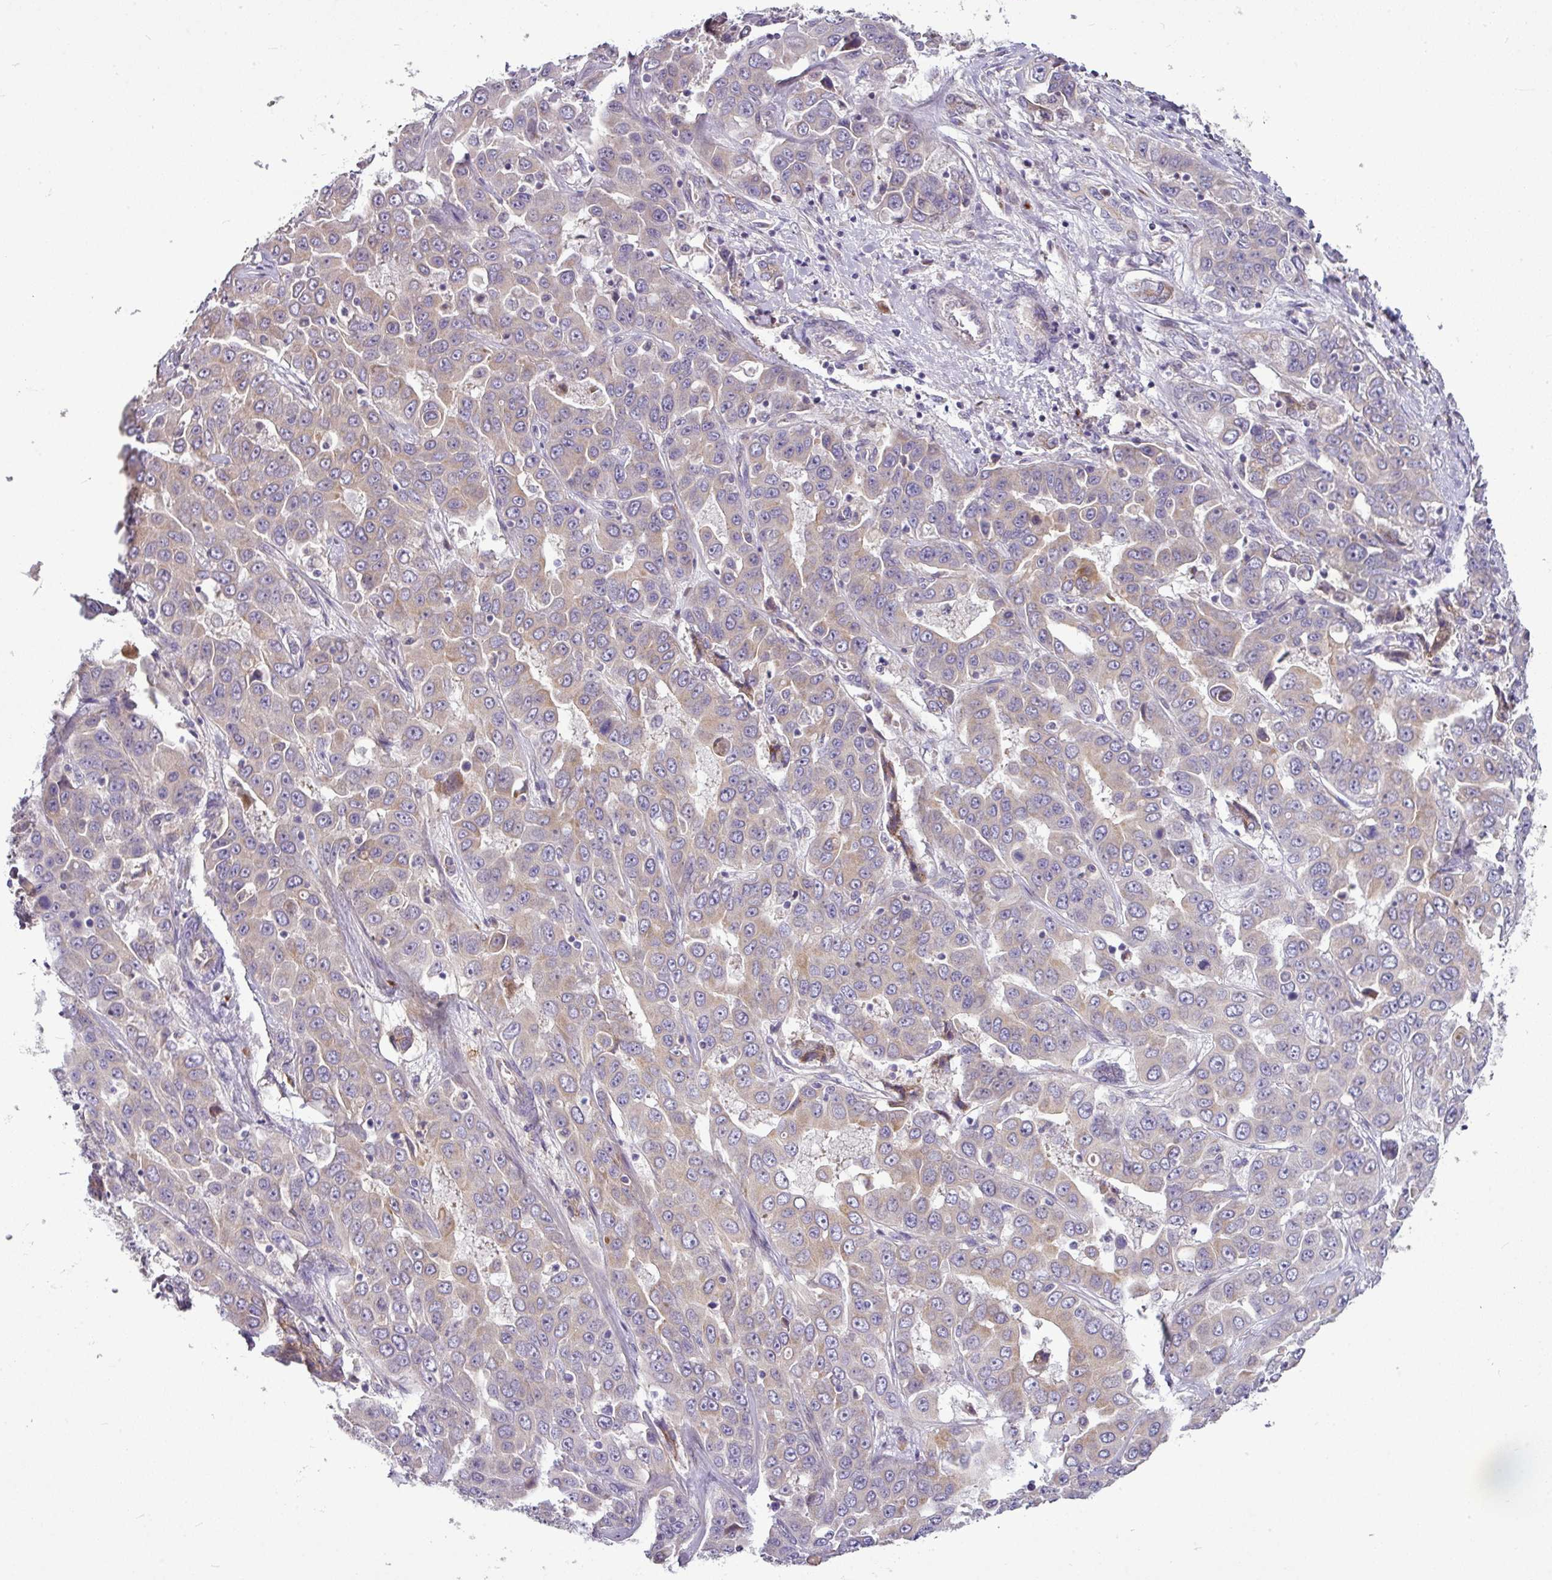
{"staining": {"intensity": "weak", "quantity": "25%-75%", "location": "cytoplasmic/membranous"}, "tissue": "liver cancer", "cell_type": "Tumor cells", "image_type": "cancer", "snomed": [{"axis": "morphology", "description": "Cholangiocarcinoma"}, {"axis": "topography", "description": "Liver"}], "caption": "Weak cytoplasmic/membranous expression for a protein is identified in approximately 25%-75% of tumor cells of liver cancer (cholangiocarcinoma) using IHC.", "gene": "GAN", "patient": {"sex": "female", "age": 52}}